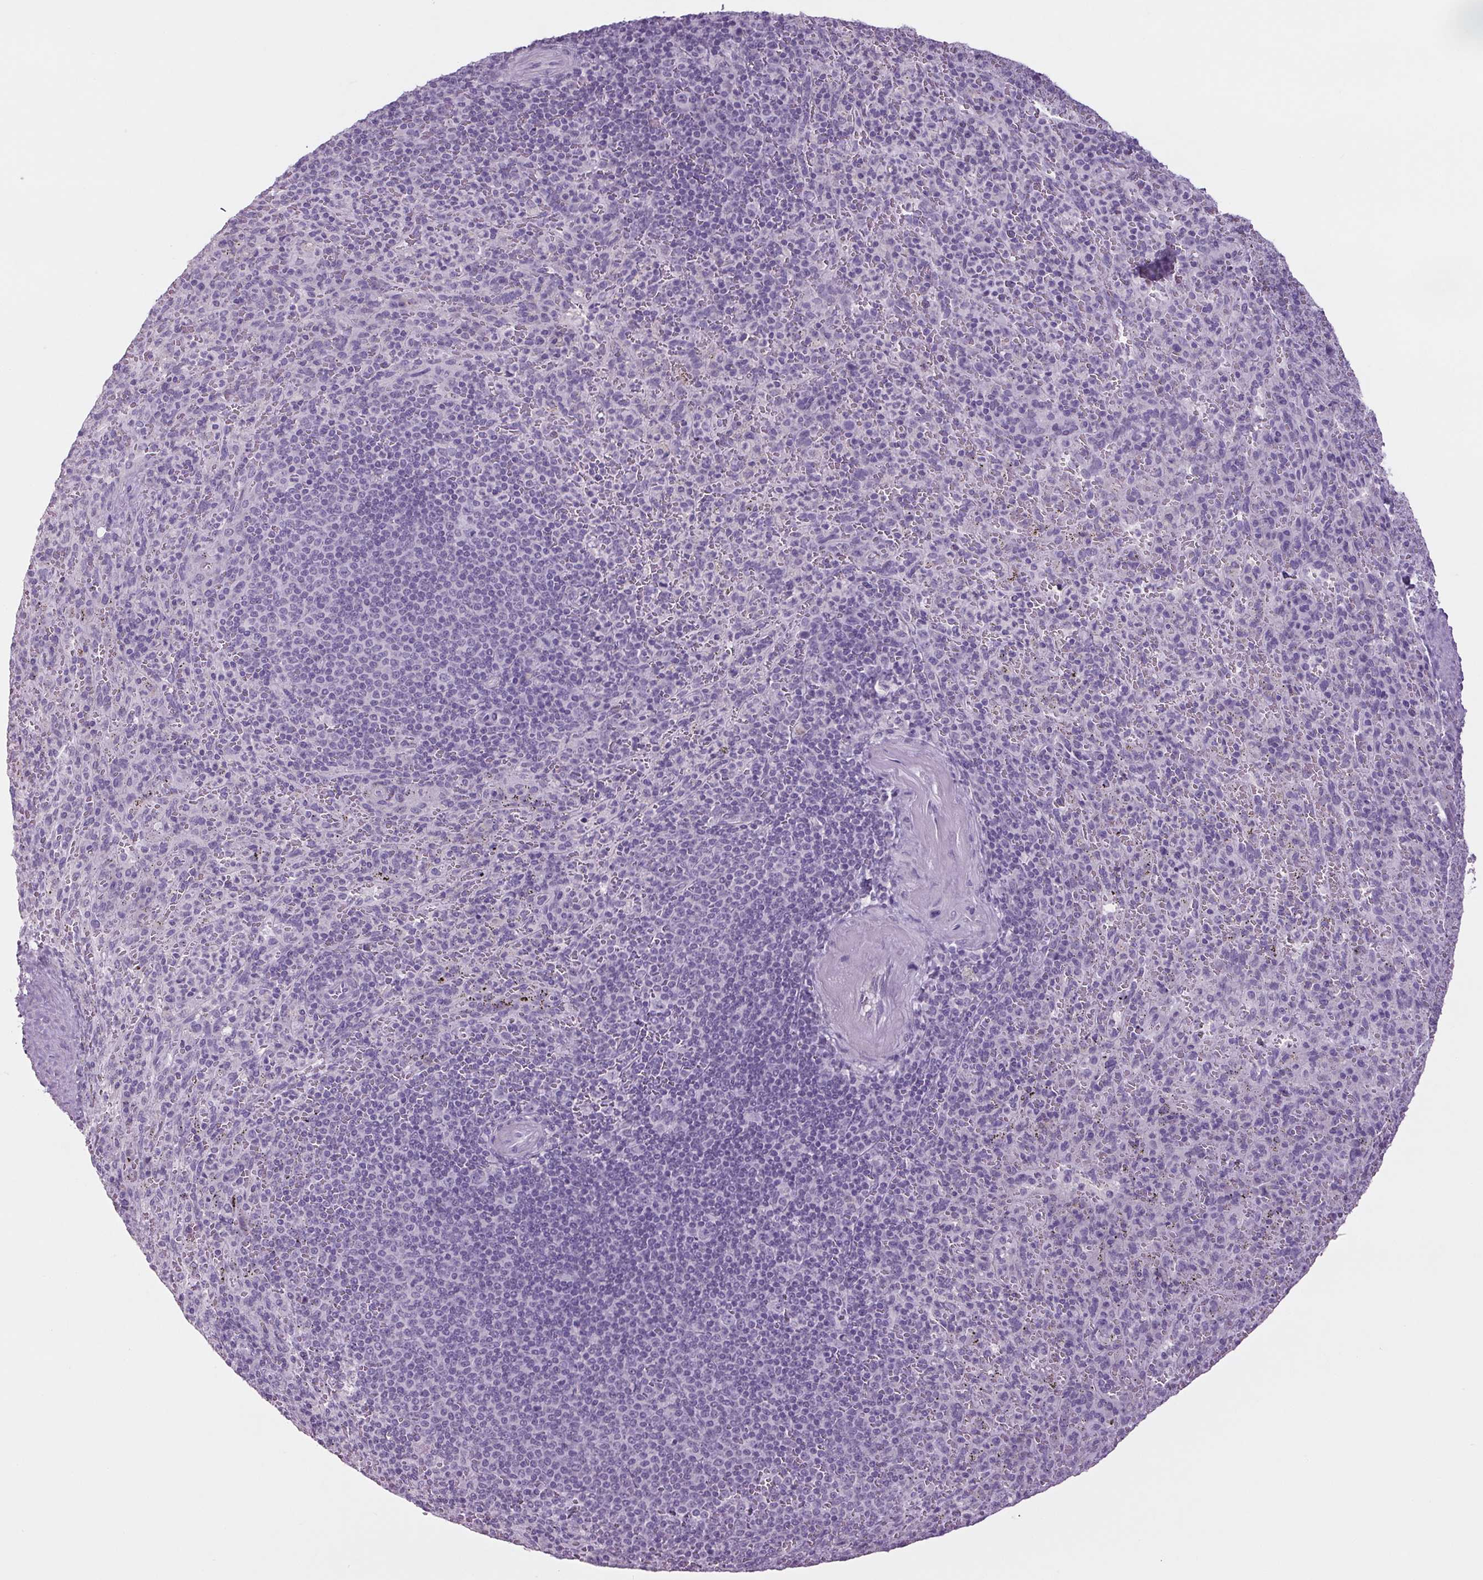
{"staining": {"intensity": "negative", "quantity": "none", "location": "none"}, "tissue": "spleen", "cell_type": "Cells in red pulp", "image_type": "normal", "snomed": [{"axis": "morphology", "description": "Normal tissue, NOS"}, {"axis": "topography", "description": "Spleen"}], "caption": "This is a micrograph of immunohistochemistry (IHC) staining of normal spleen, which shows no expression in cells in red pulp.", "gene": "PPP1R1A", "patient": {"sex": "male", "age": 57}}